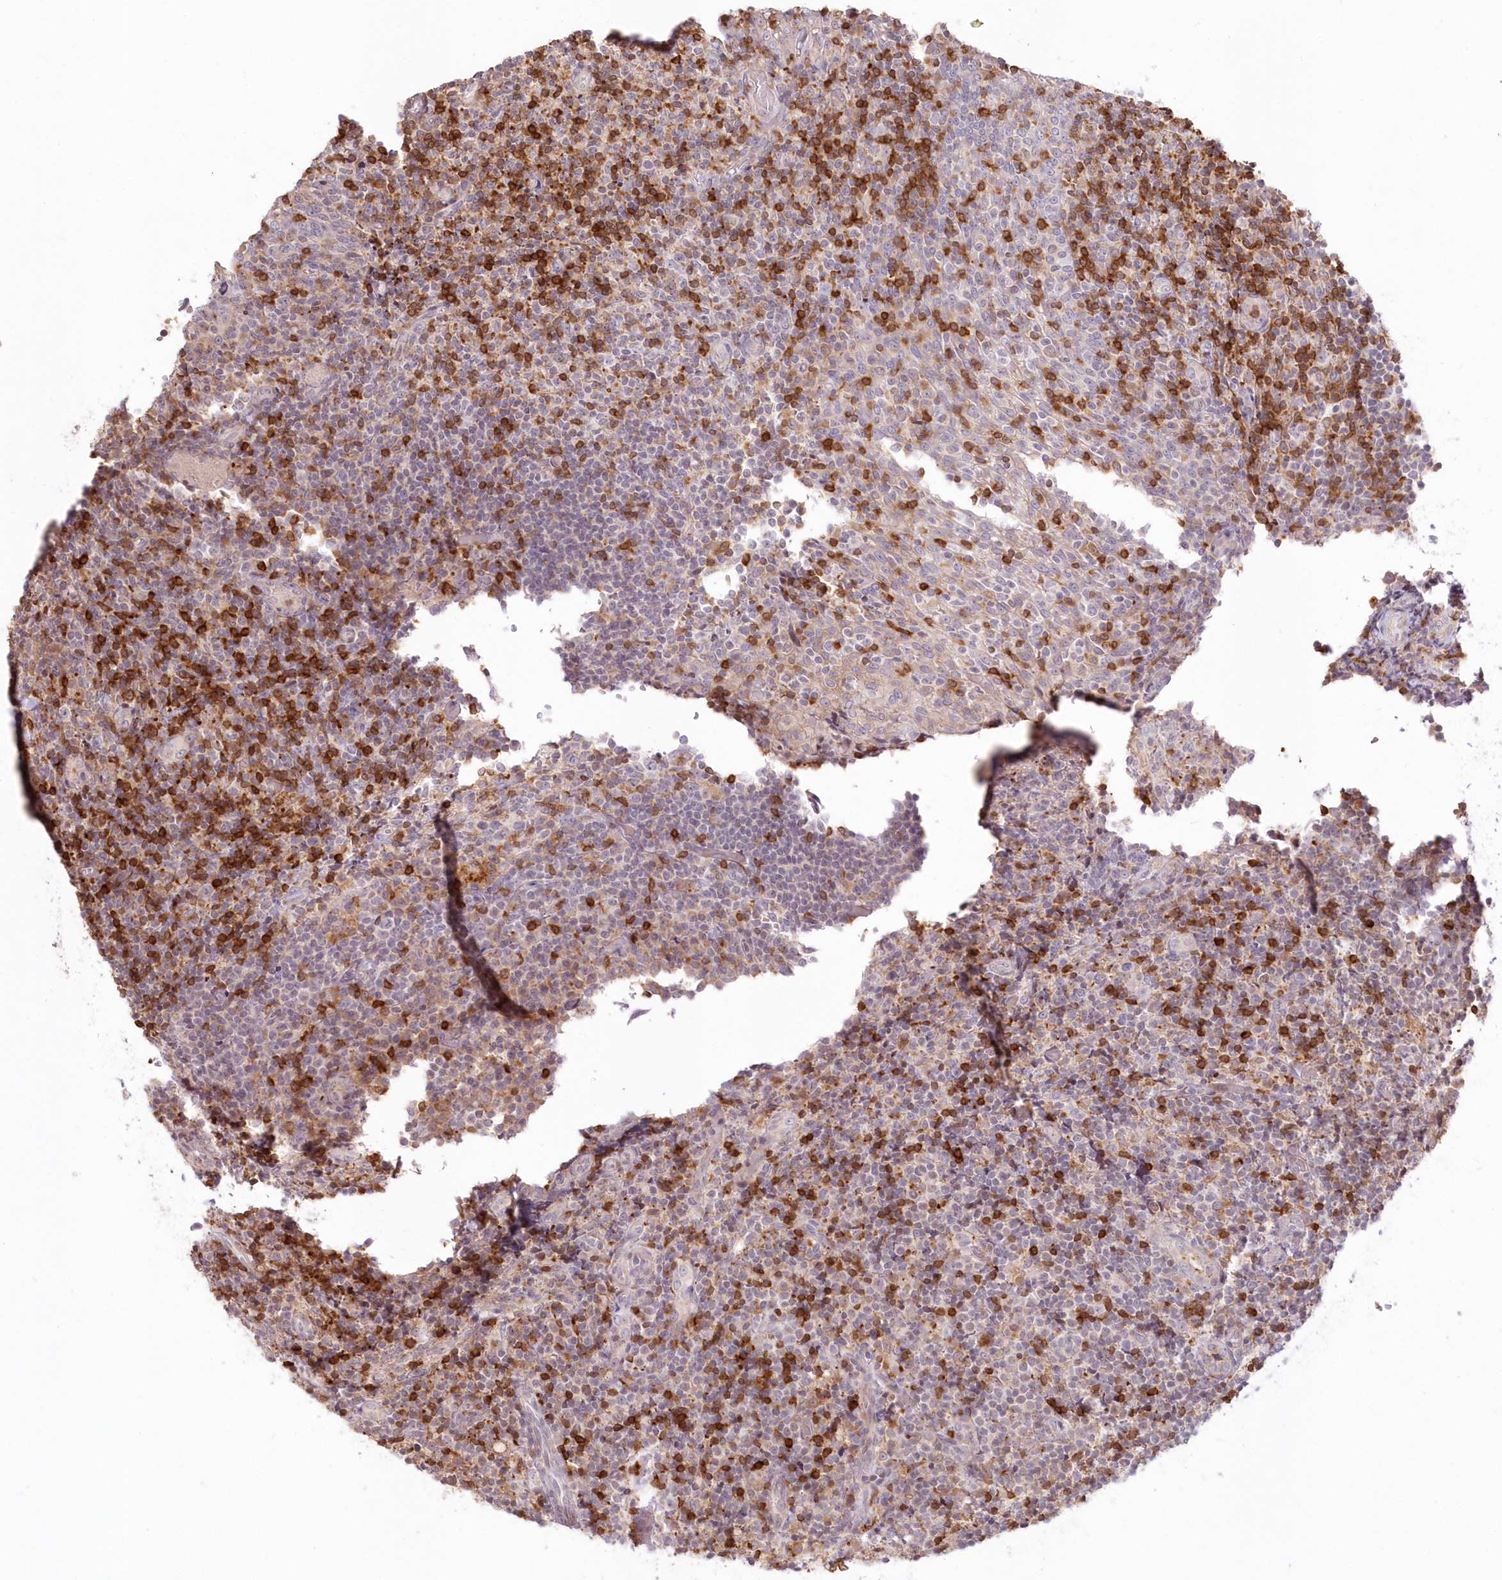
{"staining": {"intensity": "moderate", "quantity": "<25%", "location": "cytoplasmic/membranous"}, "tissue": "tonsil", "cell_type": "Germinal center cells", "image_type": "normal", "snomed": [{"axis": "morphology", "description": "Normal tissue, NOS"}, {"axis": "topography", "description": "Tonsil"}], "caption": "This image displays unremarkable tonsil stained with IHC to label a protein in brown. The cytoplasmic/membranous of germinal center cells show moderate positivity for the protein. Nuclei are counter-stained blue.", "gene": "MTMR3", "patient": {"sex": "female", "age": 19}}